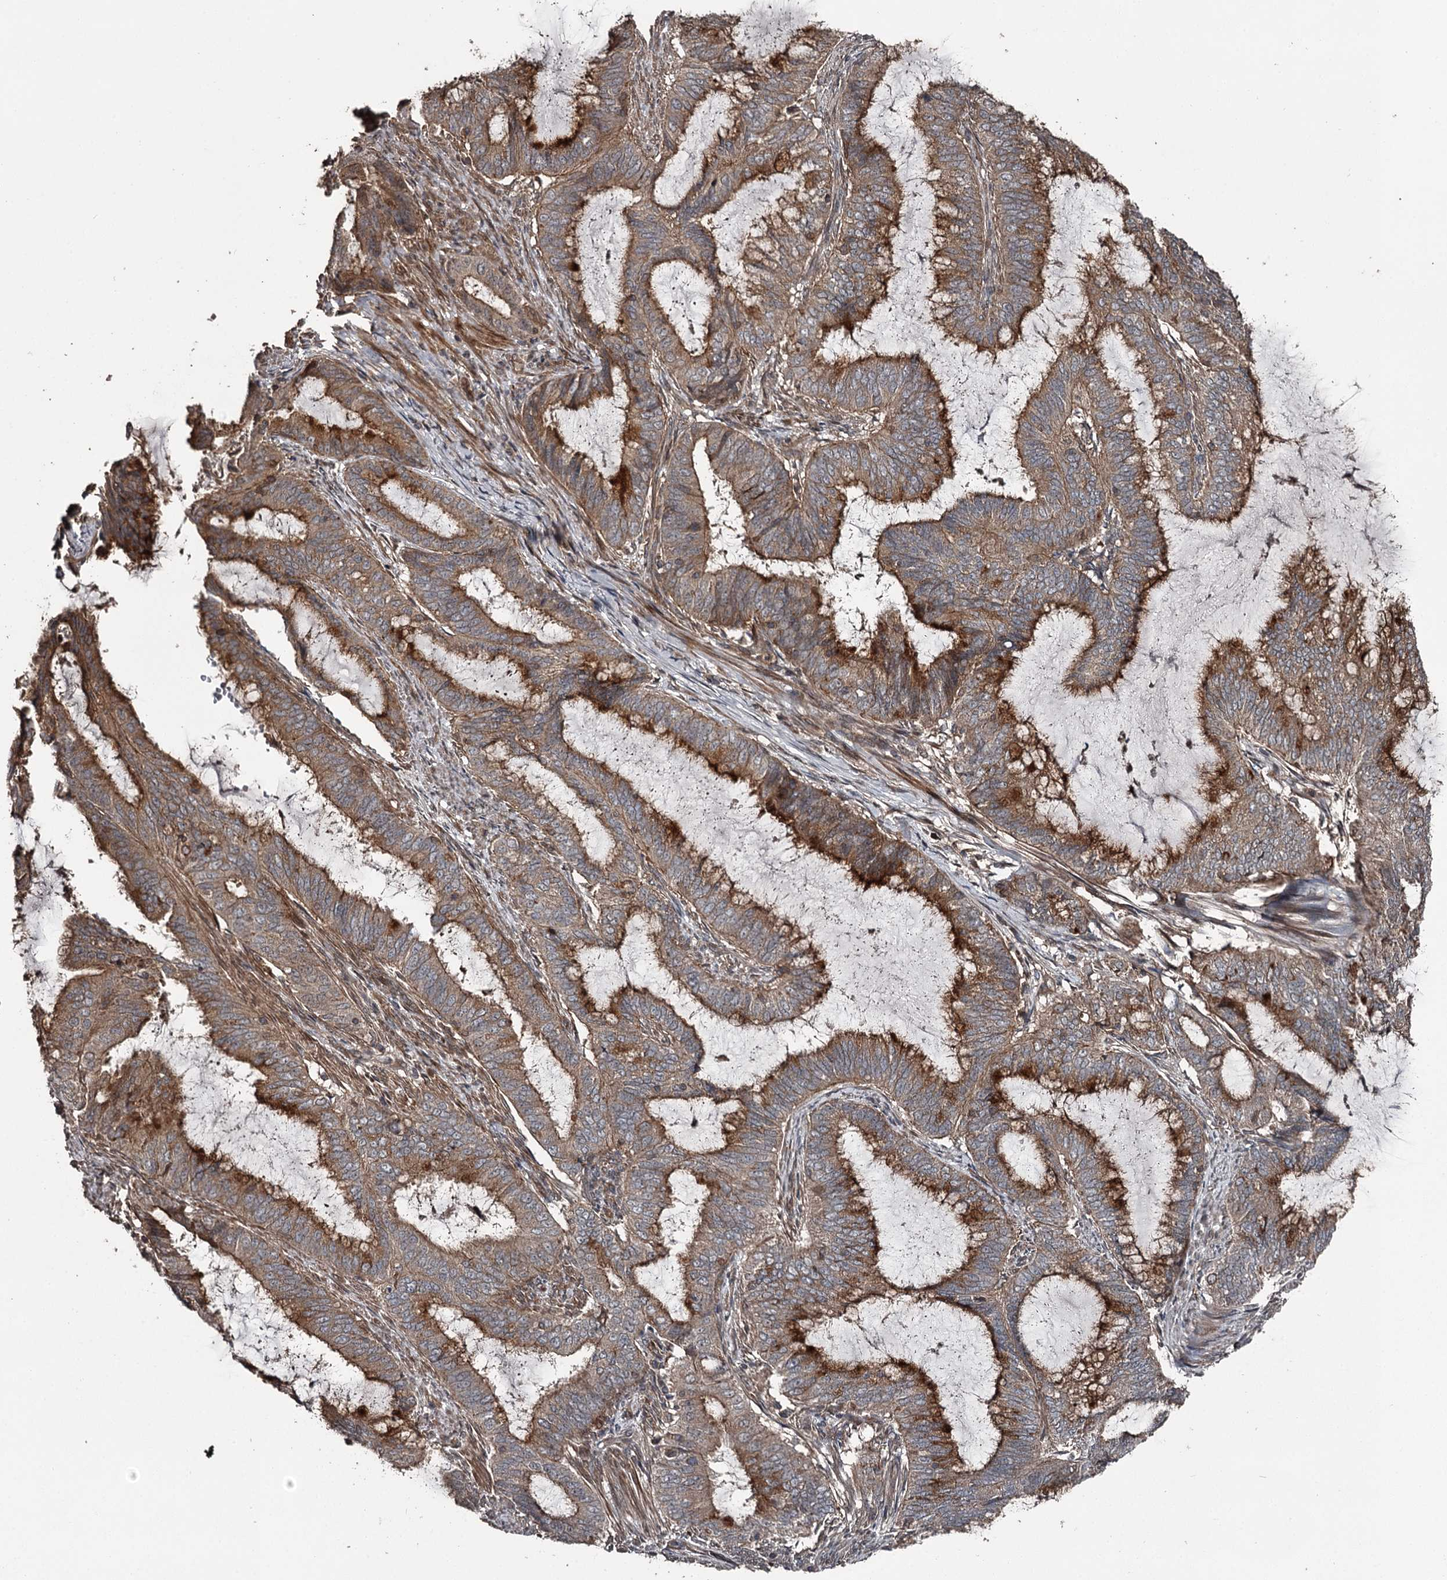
{"staining": {"intensity": "moderate", "quantity": ">75%", "location": "cytoplasmic/membranous"}, "tissue": "endometrial cancer", "cell_type": "Tumor cells", "image_type": "cancer", "snomed": [{"axis": "morphology", "description": "Adenocarcinoma, NOS"}, {"axis": "topography", "description": "Endometrium"}], "caption": "Moderate cytoplasmic/membranous protein positivity is identified in about >75% of tumor cells in endometrial cancer. The protein is shown in brown color, while the nuclei are stained blue.", "gene": "RAB21", "patient": {"sex": "female", "age": 51}}